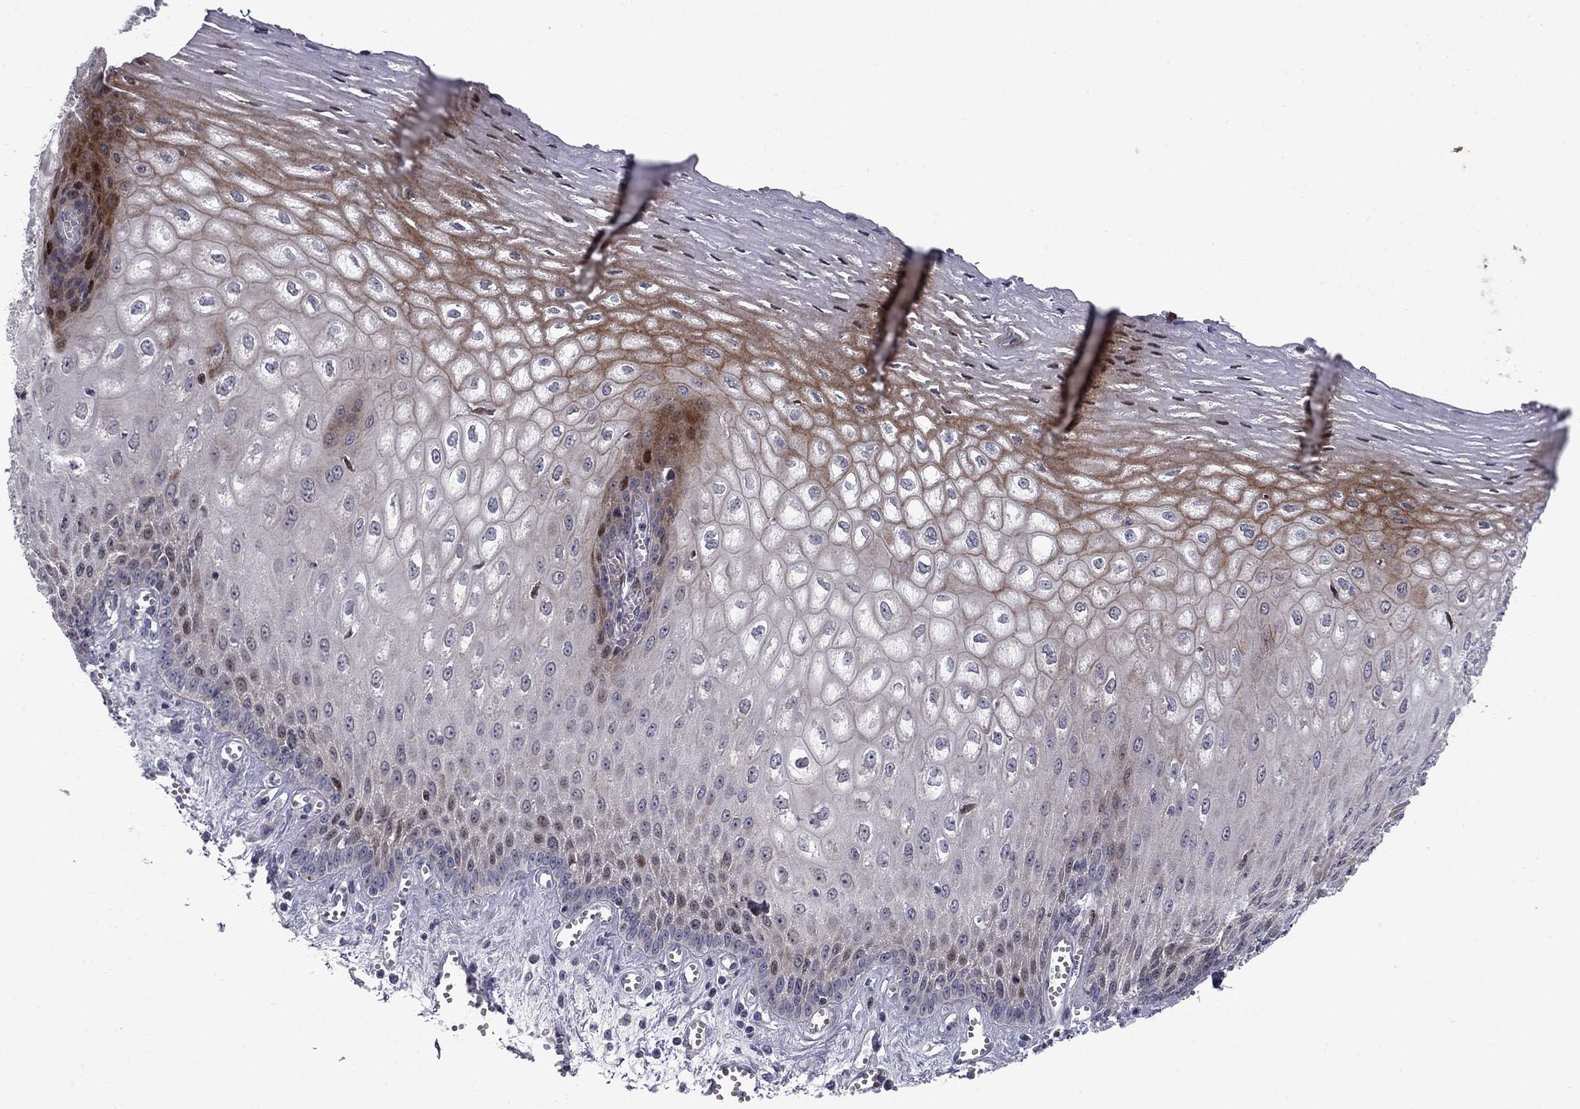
{"staining": {"intensity": "strong", "quantity": "25%-75%", "location": "cytoplasmic/membranous,nuclear"}, "tissue": "esophagus", "cell_type": "Squamous epithelial cells", "image_type": "normal", "snomed": [{"axis": "morphology", "description": "Normal tissue, NOS"}, {"axis": "topography", "description": "Esophagus"}], "caption": "Immunohistochemical staining of benign esophagus reveals strong cytoplasmic/membranous,nuclear protein expression in approximately 25%-75% of squamous epithelial cells.", "gene": "MIOS", "patient": {"sex": "male", "age": 58}}